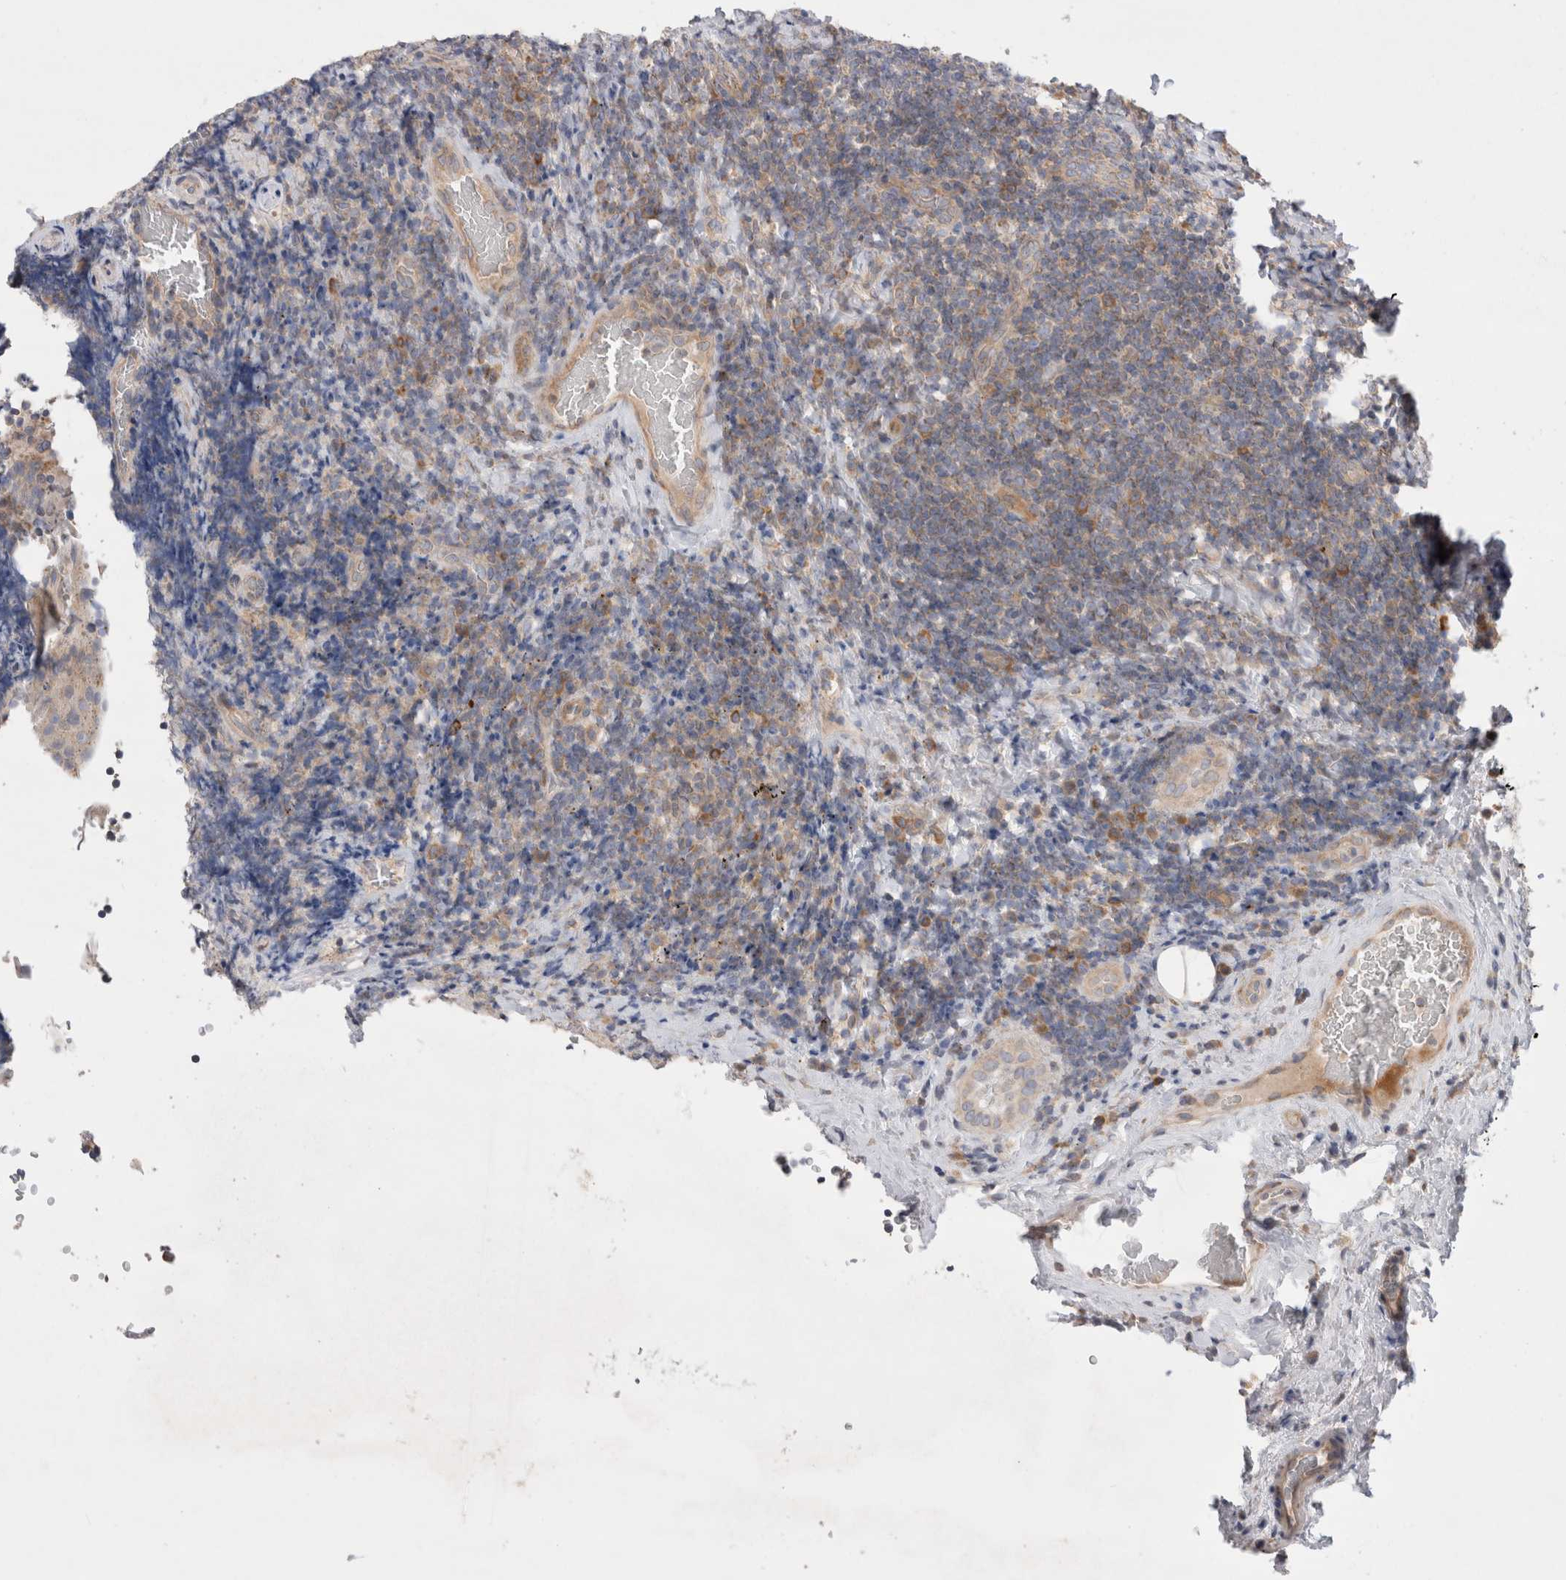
{"staining": {"intensity": "moderate", "quantity": "<25%", "location": "cytoplasmic/membranous"}, "tissue": "lymphoma", "cell_type": "Tumor cells", "image_type": "cancer", "snomed": [{"axis": "morphology", "description": "Malignant lymphoma, non-Hodgkin's type, High grade"}, {"axis": "topography", "description": "Tonsil"}], "caption": "Lymphoma tissue shows moderate cytoplasmic/membranous staining in about <25% of tumor cells (IHC, brightfield microscopy, high magnification).", "gene": "TBC1D16", "patient": {"sex": "female", "age": 36}}